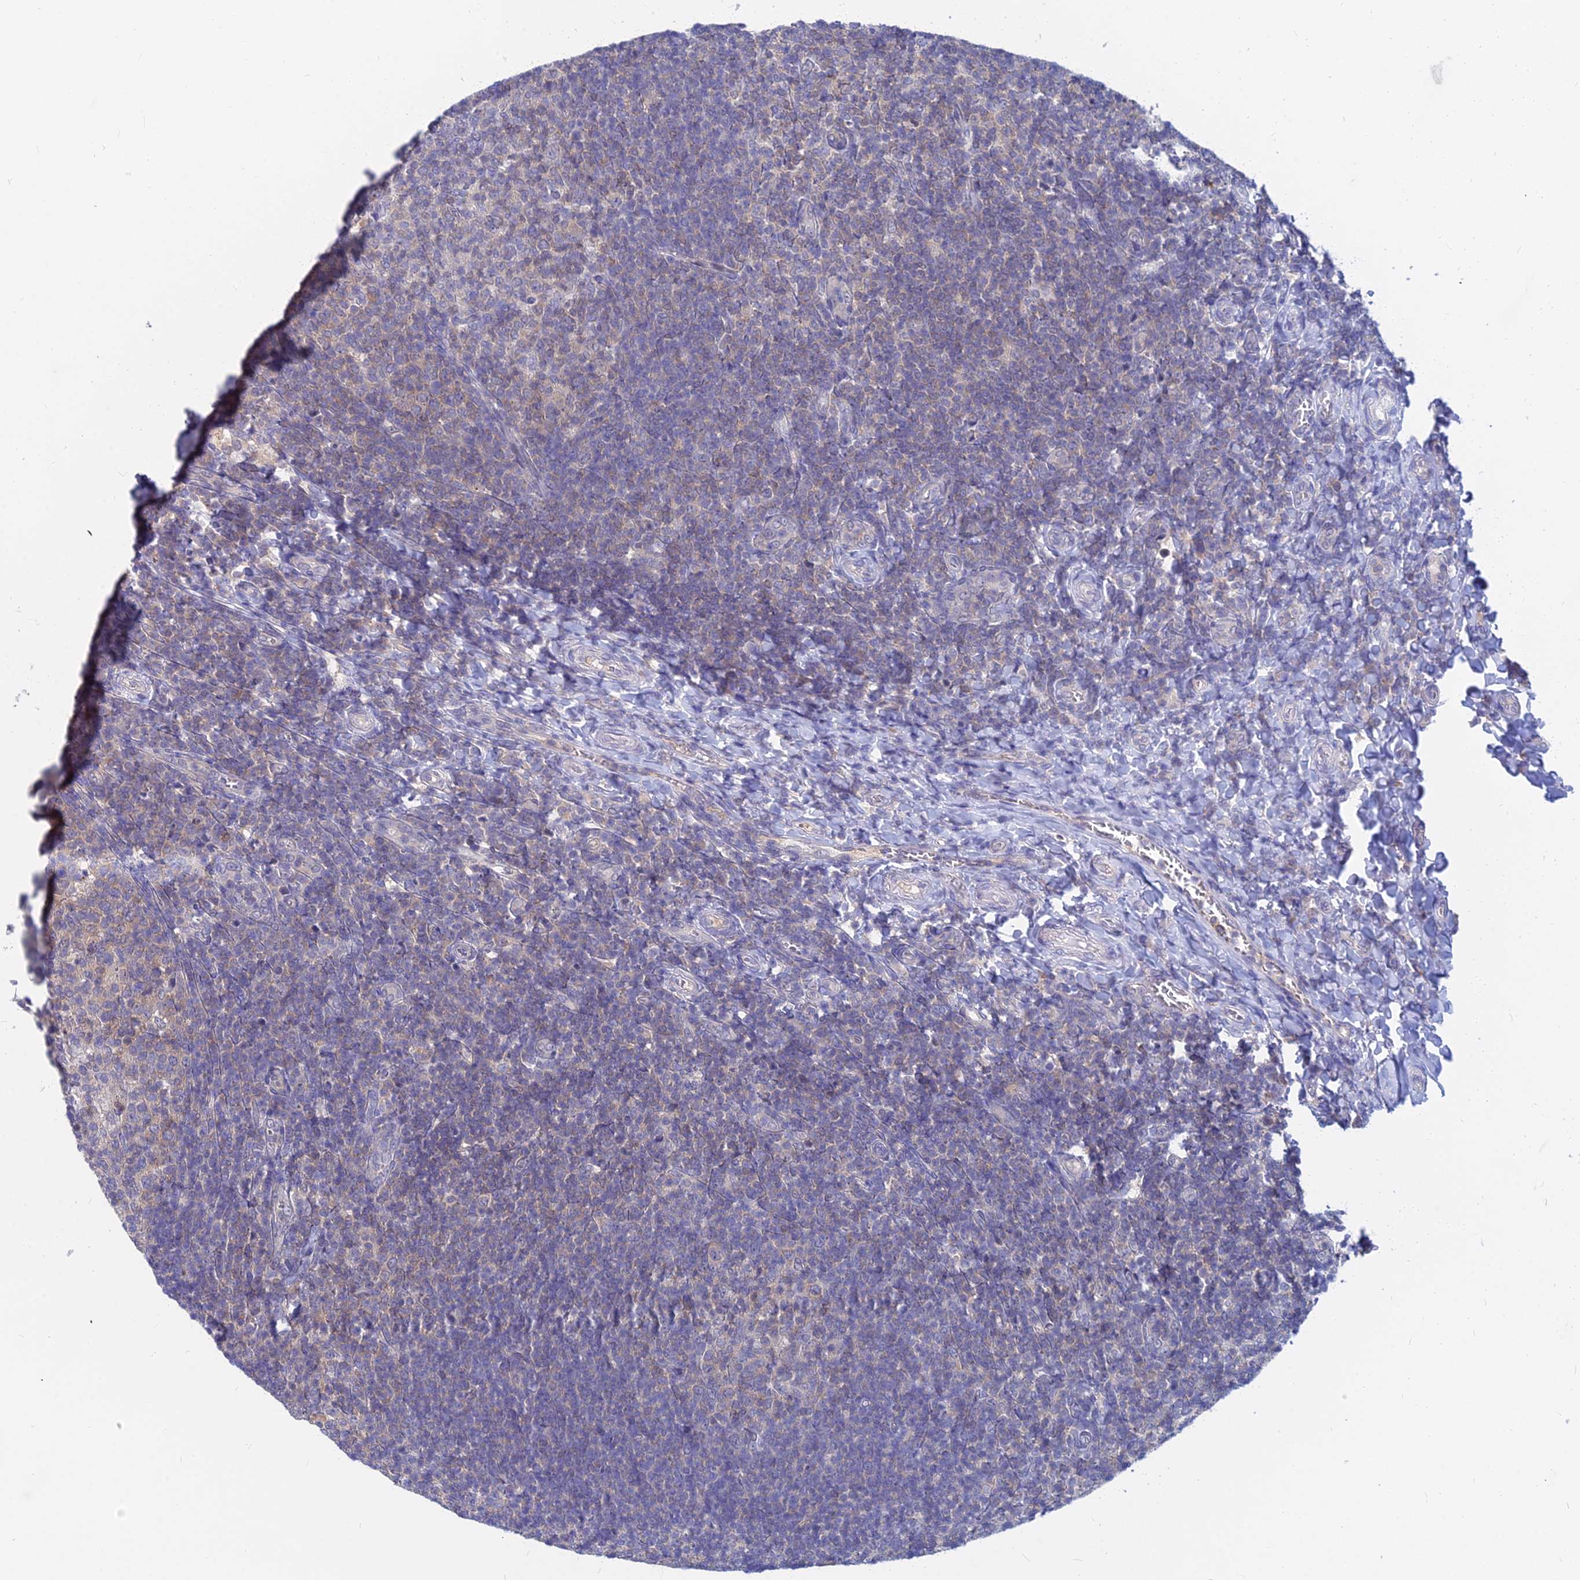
{"staining": {"intensity": "weak", "quantity": "<25%", "location": "cytoplasmic/membranous"}, "tissue": "tonsil", "cell_type": "Germinal center cells", "image_type": "normal", "snomed": [{"axis": "morphology", "description": "Normal tissue, NOS"}, {"axis": "topography", "description": "Tonsil"}], "caption": "High power microscopy image of an IHC micrograph of normal tonsil, revealing no significant staining in germinal center cells.", "gene": "B3GALT4", "patient": {"sex": "female", "age": 10}}